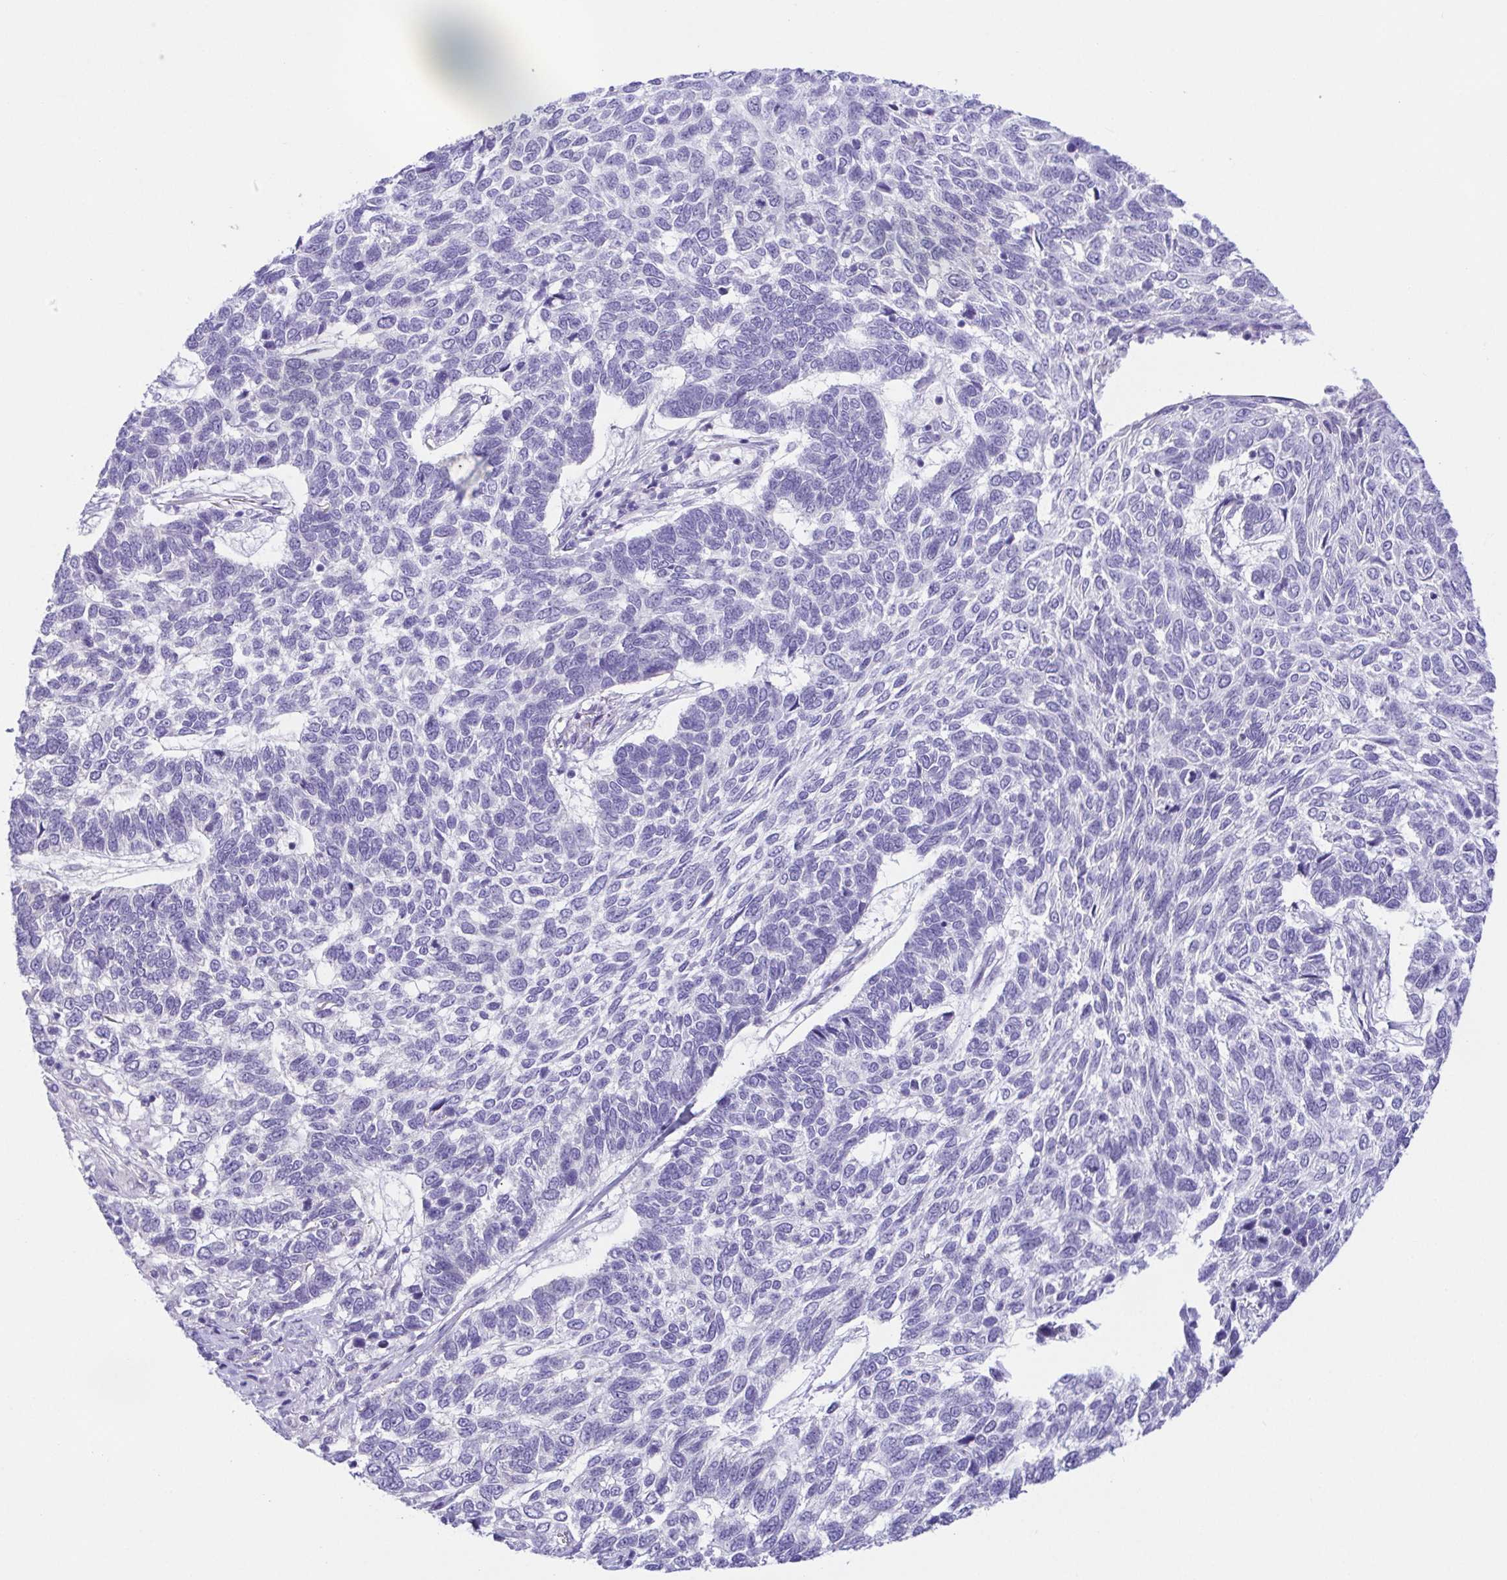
{"staining": {"intensity": "negative", "quantity": "none", "location": "none"}, "tissue": "skin cancer", "cell_type": "Tumor cells", "image_type": "cancer", "snomed": [{"axis": "morphology", "description": "Basal cell carcinoma"}, {"axis": "topography", "description": "Skin"}], "caption": "A high-resolution image shows IHC staining of basal cell carcinoma (skin), which exhibits no significant expression in tumor cells. The staining is performed using DAB (3,3'-diaminobenzidine) brown chromogen with nuclei counter-stained in using hematoxylin.", "gene": "KRTDAP", "patient": {"sex": "female", "age": 65}}